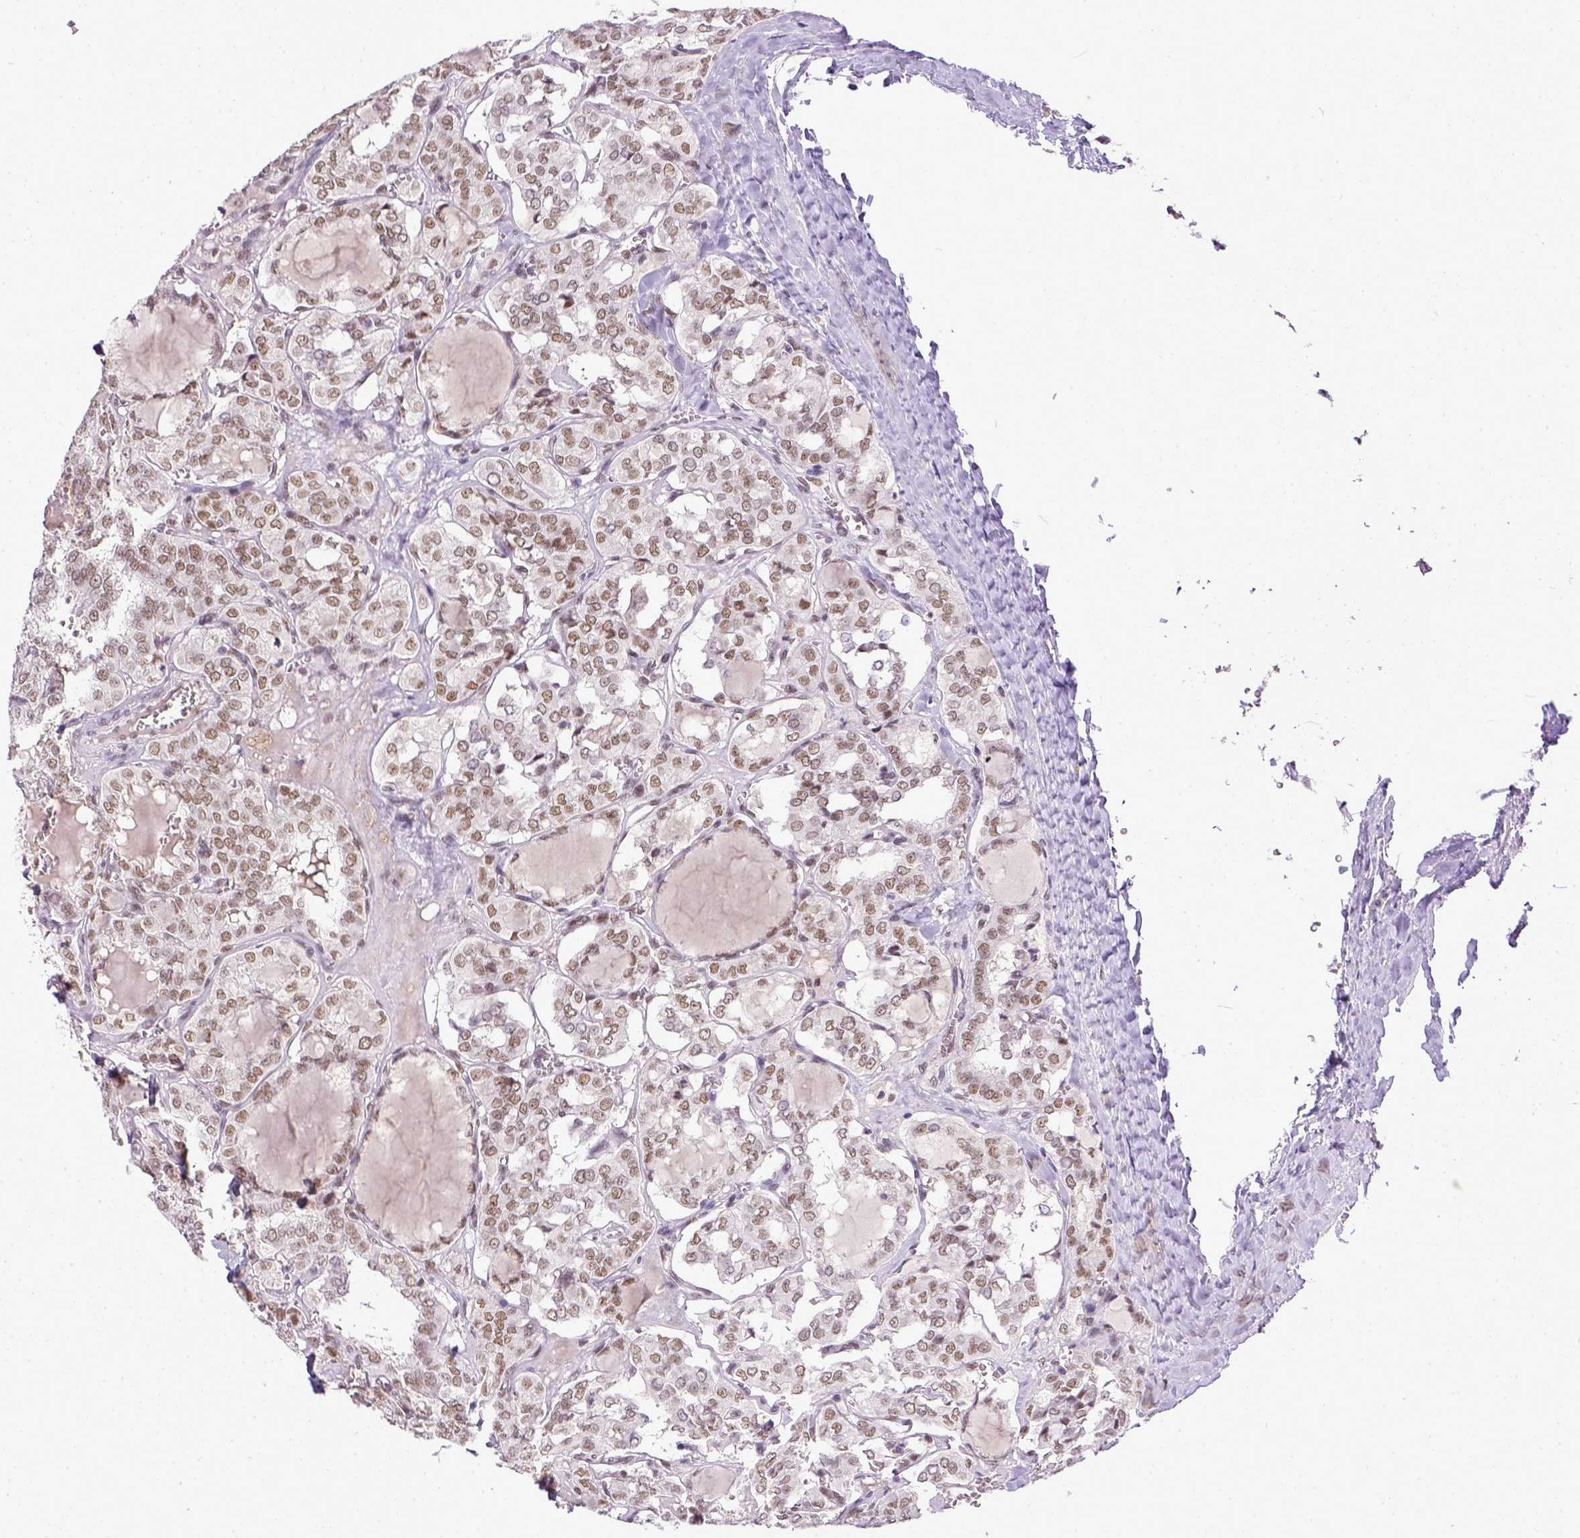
{"staining": {"intensity": "moderate", "quantity": ">75%", "location": "nuclear"}, "tissue": "thyroid cancer", "cell_type": "Tumor cells", "image_type": "cancer", "snomed": [{"axis": "morphology", "description": "Papillary adenocarcinoma, NOS"}, {"axis": "topography", "description": "Thyroid gland"}], "caption": "IHC histopathology image of neoplastic tissue: thyroid papillary adenocarcinoma stained using immunohistochemistry (IHC) exhibits medium levels of moderate protein expression localized specifically in the nuclear of tumor cells, appearing as a nuclear brown color.", "gene": "ERCC1", "patient": {"sex": "female", "age": 41}}